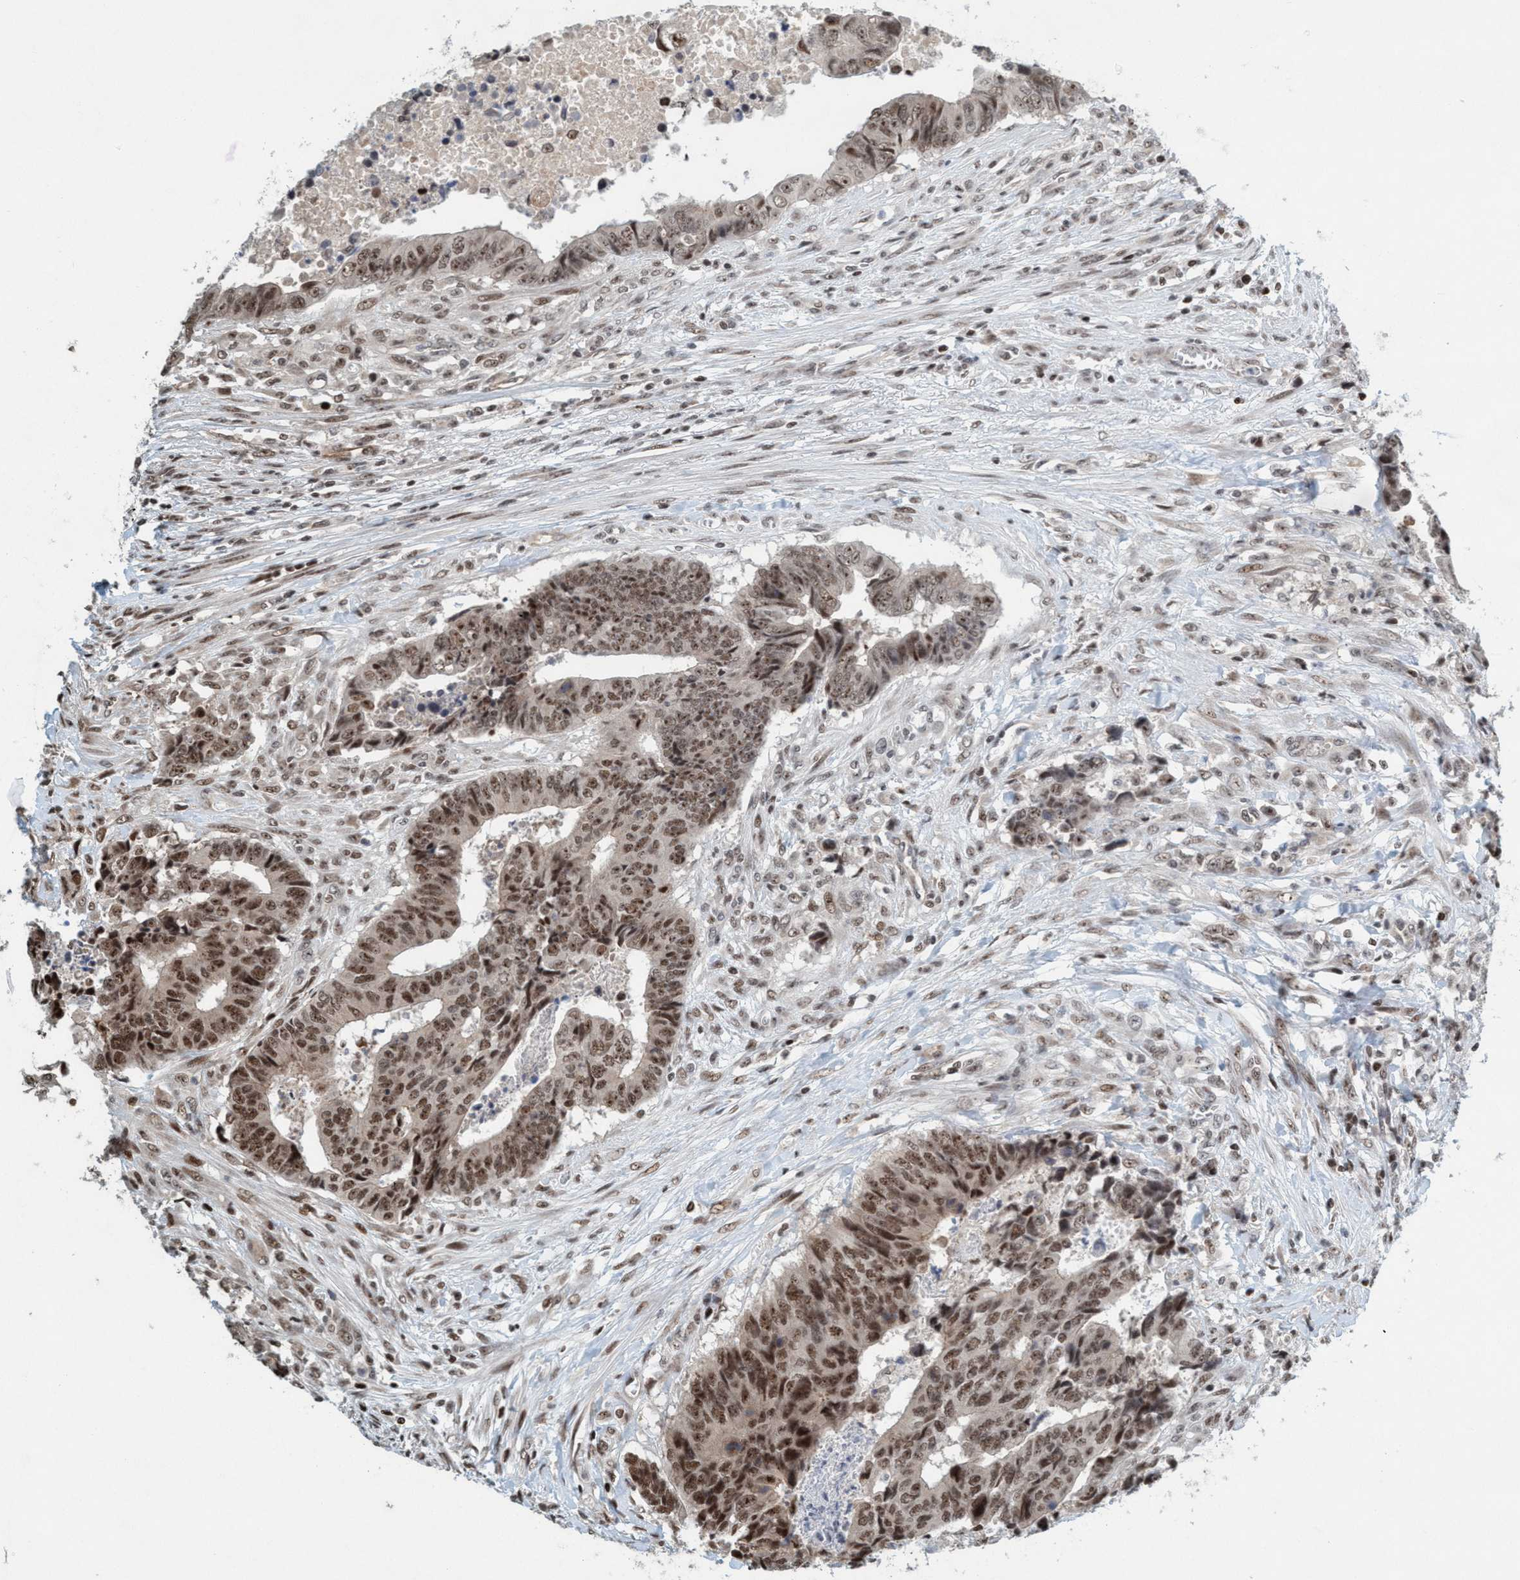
{"staining": {"intensity": "moderate", "quantity": ">75%", "location": "nuclear"}, "tissue": "colorectal cancer", "cell_type": "Tumor cells", "image_type": "cancer", "snomed": [{"axis": "morphology", "description": "Adenocarcinoma, NOS"}, {"axis": "topography", "description": "Rectum"}], "caption": "DAB (3,3'-diaminobenzidine) immunohistochemical staining of human colorectal cancer demonstrates moderate nuclear protein positivity in approximately >75% of tumor cells.", "gene": "SMCR8", "patient": {"sex": "male", "age": 84}}